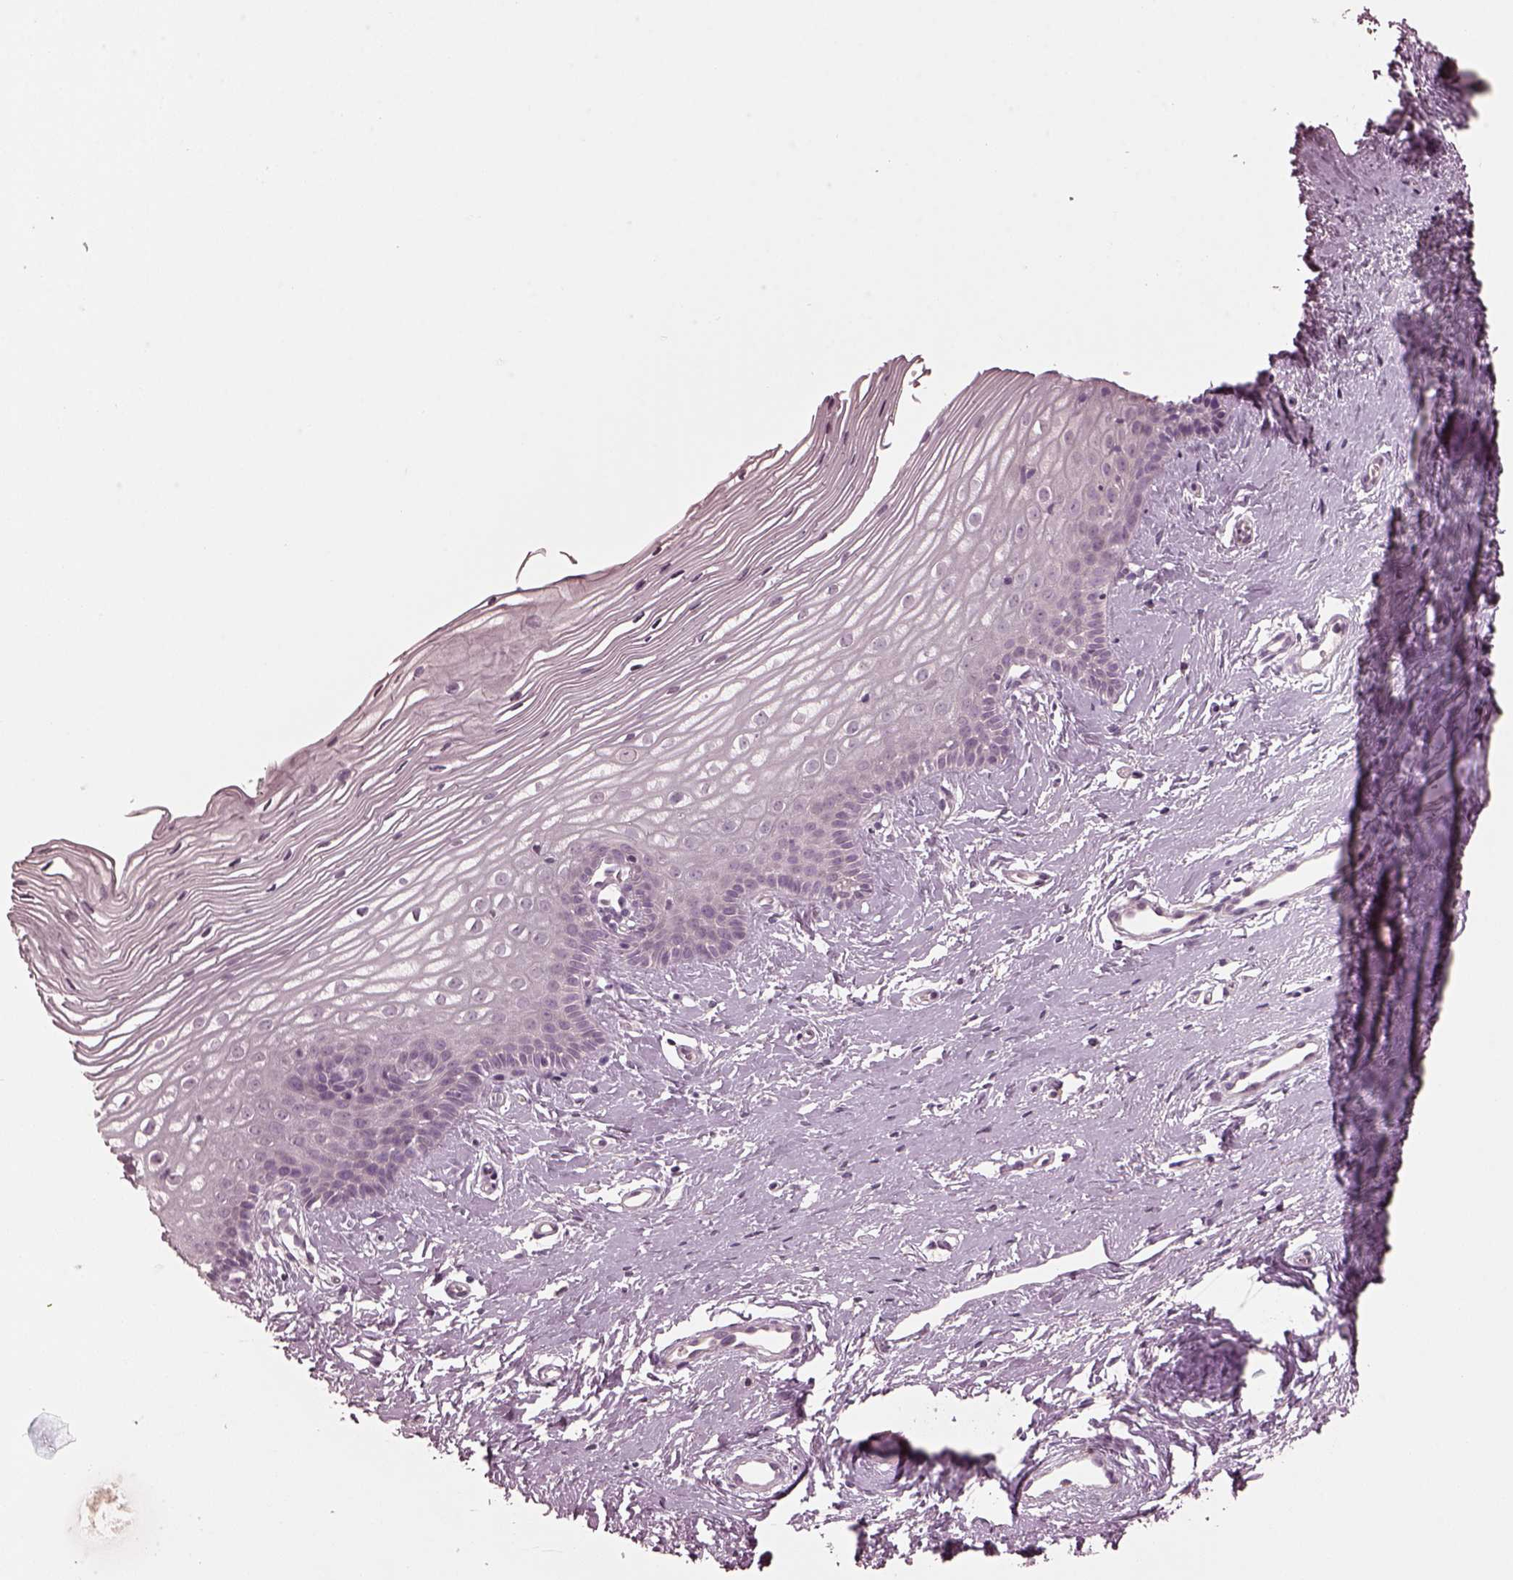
{"staining": {"intensity": "negative", "quantity": "none", "location": "none"}, "tissue": "cervix", "cell_type": "Squamous epithelial cells", "image_type": "normal", "snomed": [{"axis": "morphology", "description": "Normal tissue, NOS"}, {"axis": "topography", "description": "Cervix"}], "caption": "The histopathology image displays no staining of squamous epithelial cells in normal cervix.", "gene": "RGS7", "patient": {"sex": "female", "age": 40}}